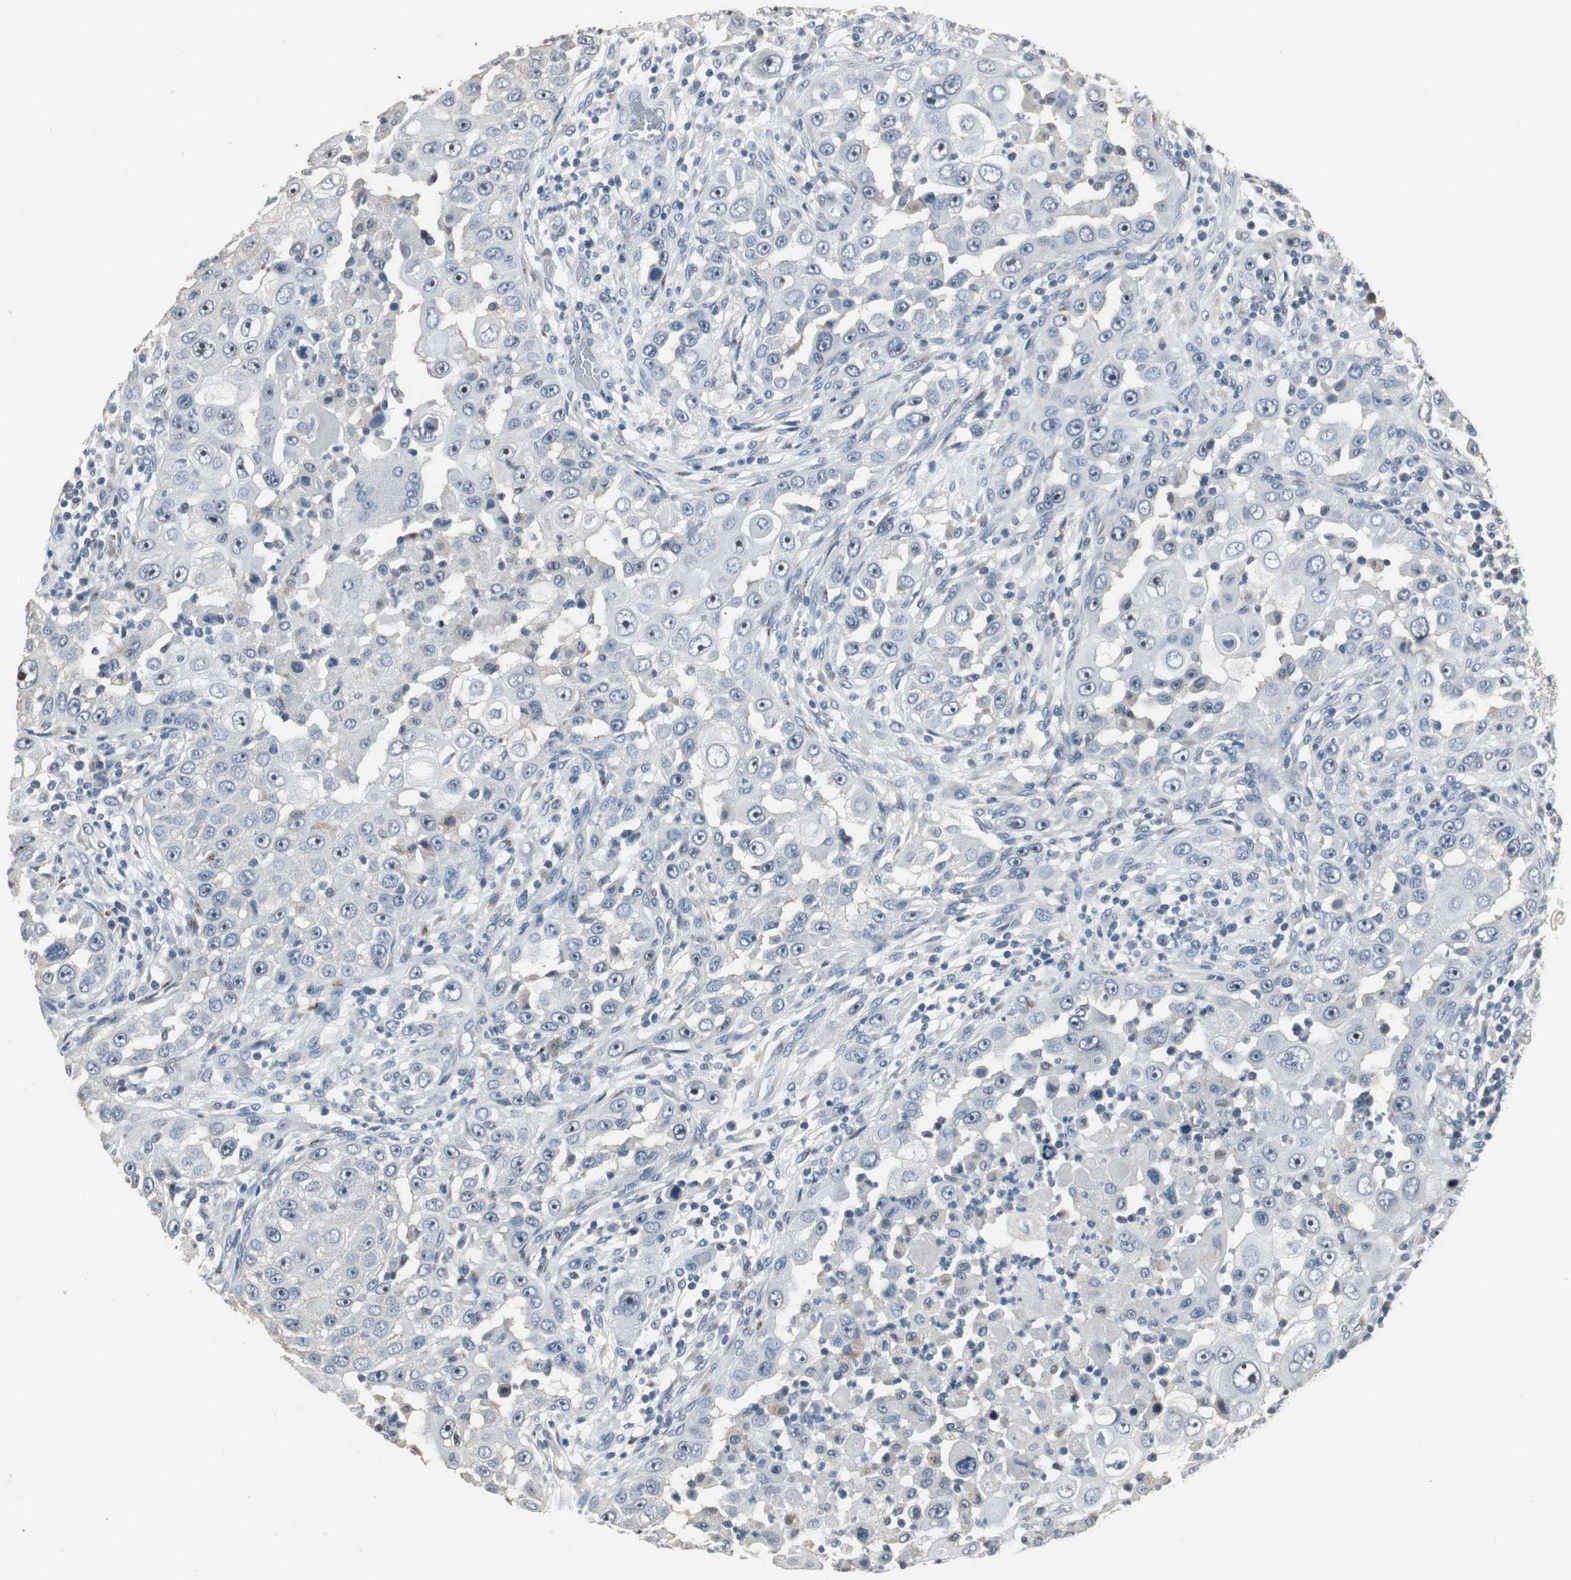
{"staining": {"intensity": "negative", "quantity": "none", "location": "none"}, "tissue": "head and neck cancer", "cell_type": "Tumor cells", "image_type": "cancer", "snomed": [{"axis": "morphology", "description": "Carcinoma, NOS"}, {"axis": "topography", "description": "Head-Neck"}], "caption": "This is a histopathology image of immunohistochemistry staining of head and neck cancer, which shows no staining in tumor cells.", "gene": "PCYT1B", "patient": {"sex": "male", "age": 87}}